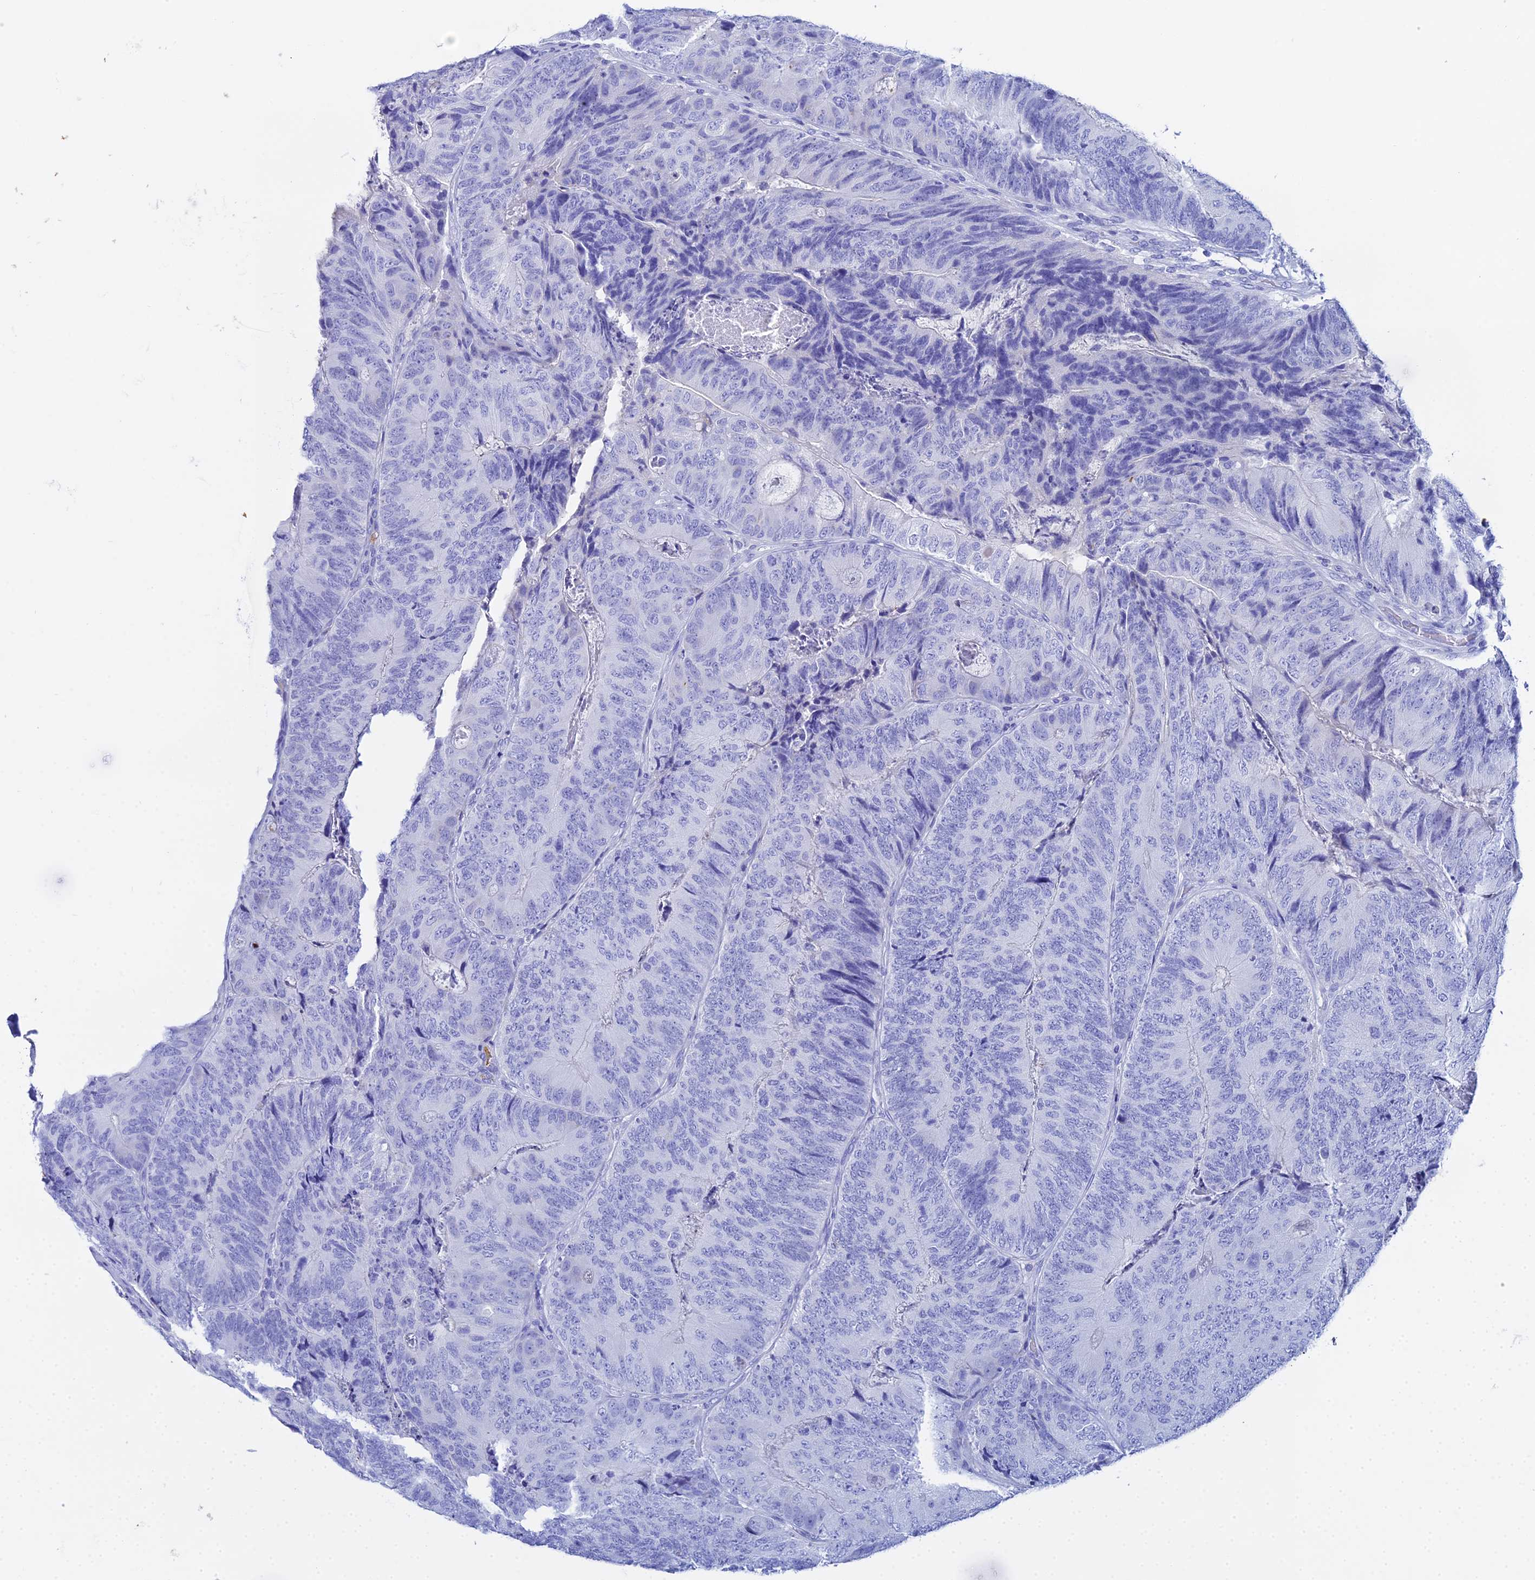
{"staining": {"intensity": "negative", "quantity": "none", "location": "none"}, "tissue": "colorectal cancer", "cell_type": "Tumor cells", "image_type": "cancer", "snomed": [{"axis": "morphology", "description": "Adenocarcinoma, NOS"}, {"axis": "topography", "description": "Colon"}], "caption": "A high-resolution micrograph shows immunohistochemistry staining of adenocarcinoma (colorectal), which exhibits no significant staining in tumor cells.", "gene": "CELA3A", "patient": {"sex": "female", "age": 67}}